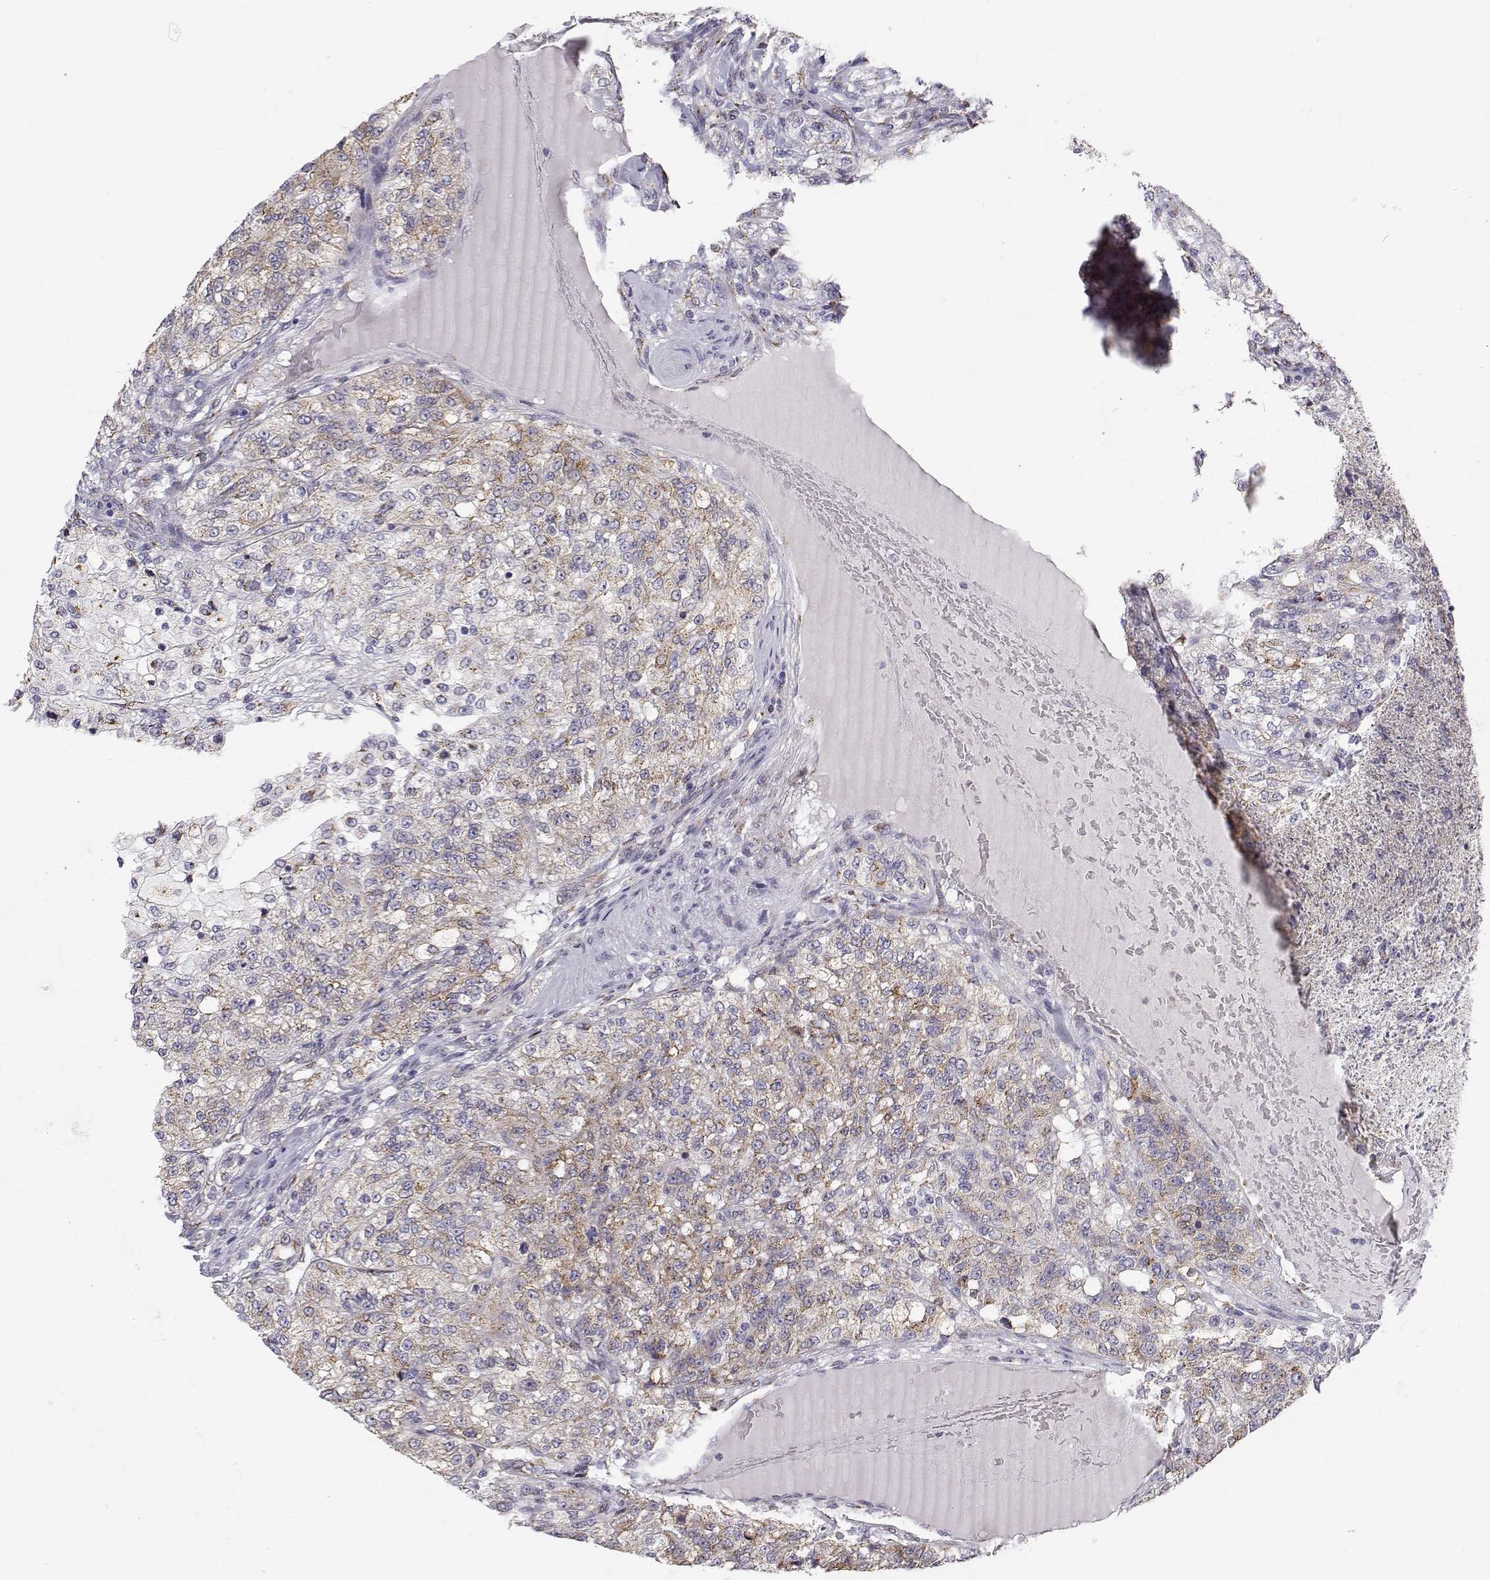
{"staining": {"intensity": "weak", "quantity": ">75%", "location": "cytoplasmic/membranous"}, "tissue": "renal cancer", "cell_type": "Tumor cells", "image_type": "cancer", "snomed": [{"axis": "morphology", "description": "Adenocarcinoma, NOS"}, {"axis": "topography", "description": "Kidney"}], "caption": "DAB (3,3'-diaminobenzidine) immunohistochemical staining of renal adenocarcinoma reveals weak cytoplasmic/membranous protein expression in approximately >75% of tumor cells.", "gene": "STARD13", "patient": {"sex": "female", "age": 63}}